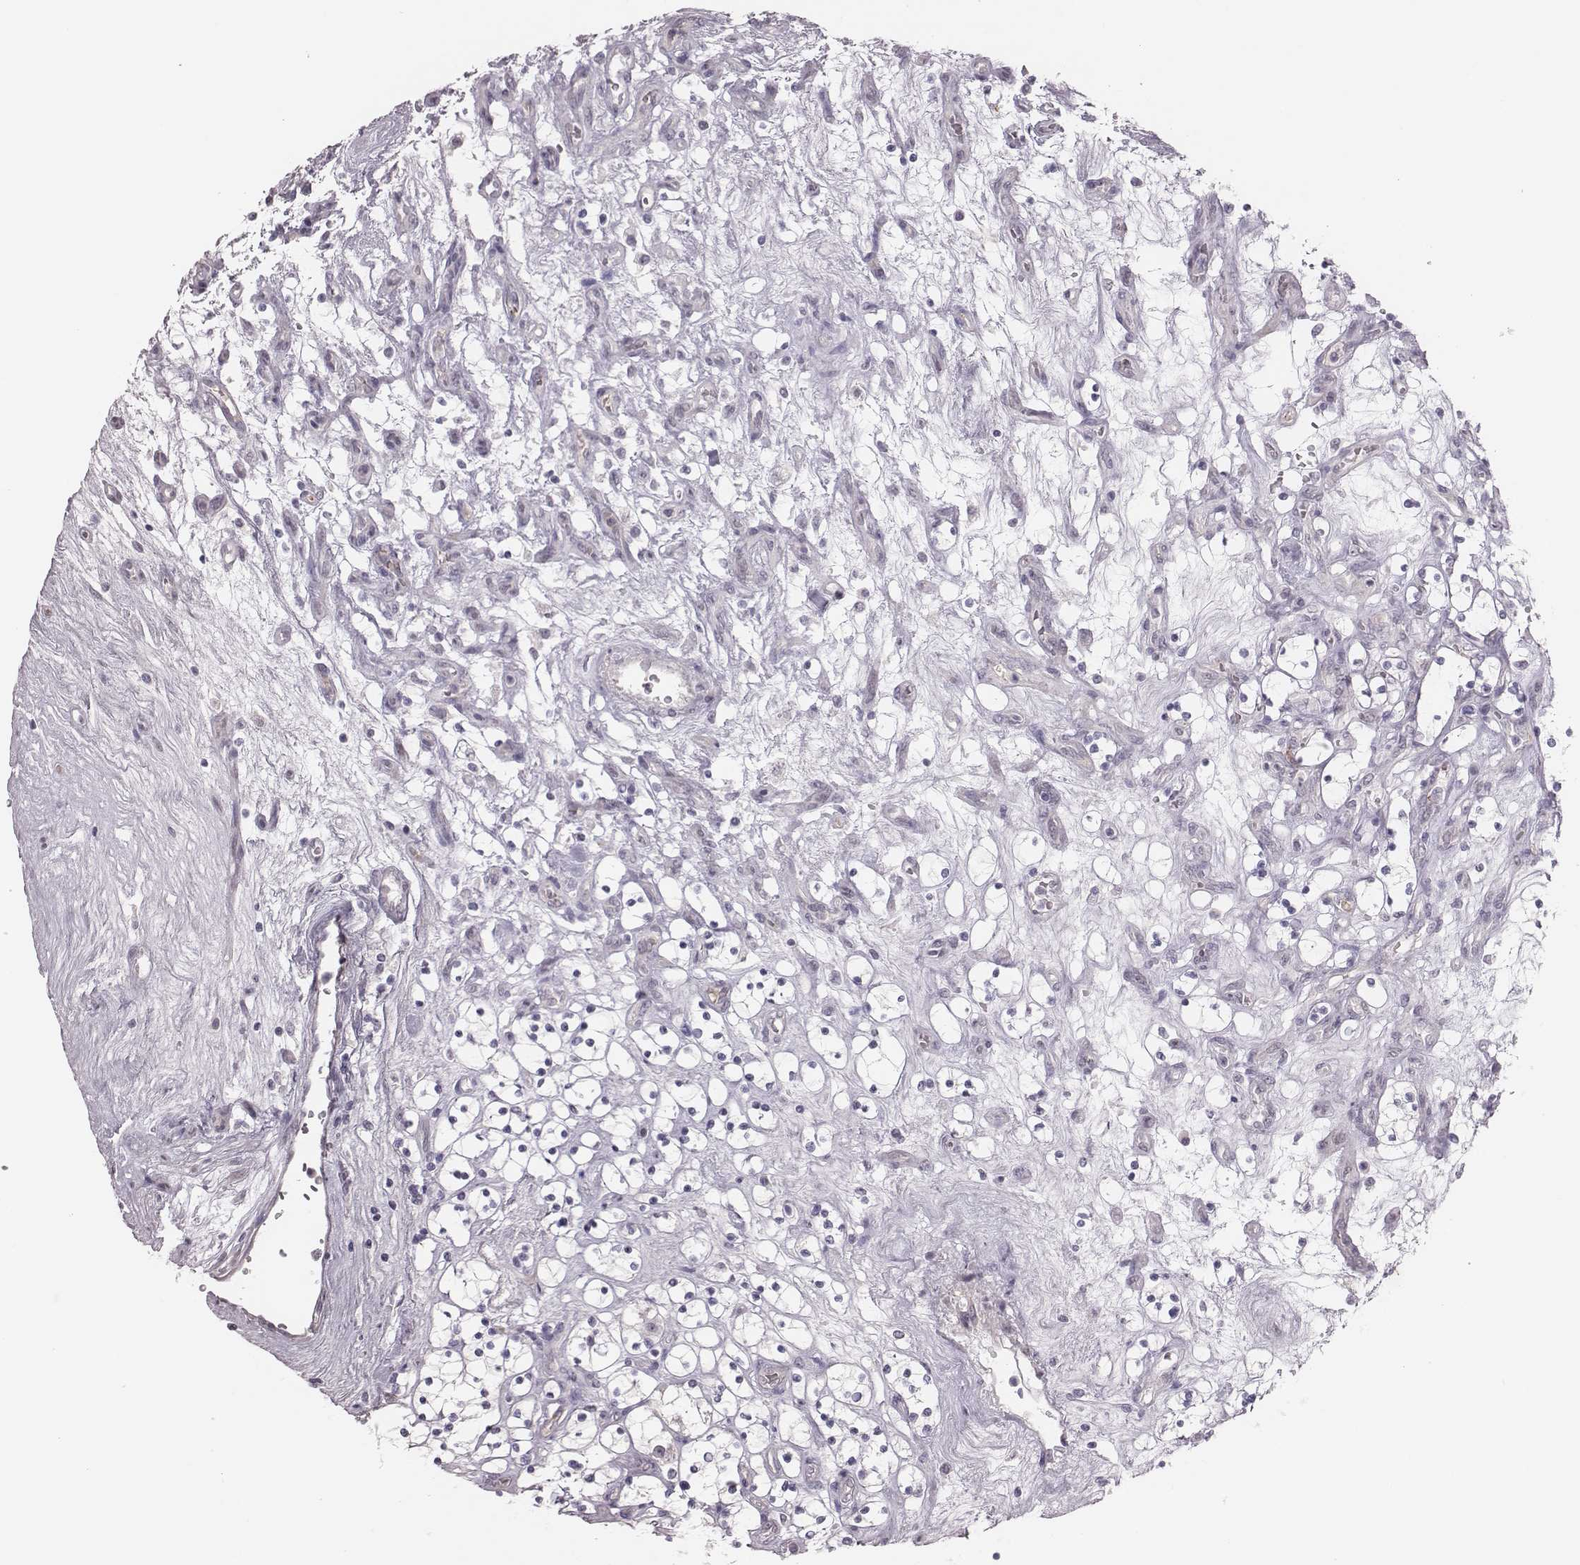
{"staining": {"intensity": "negative", "quantity": "none", "location": "none"}, "tissue": "renal cancer", "cell_type": "Tumor cells", "image_type": "cancer", "snomed": [{"axis": "morphology", "description": "Adenocarcinoma, NOS"}, {"axis": "topography", "description": "Kidney"}], "caption": "An immunohistochemistry histopathology image of renal cancer (adenocarcinoma) is shown. There is no staining in tumor cells of renal cancer (adenocarcinoma).", "gene": "PBK", "patient": {"sex": "female", "age": 69}}